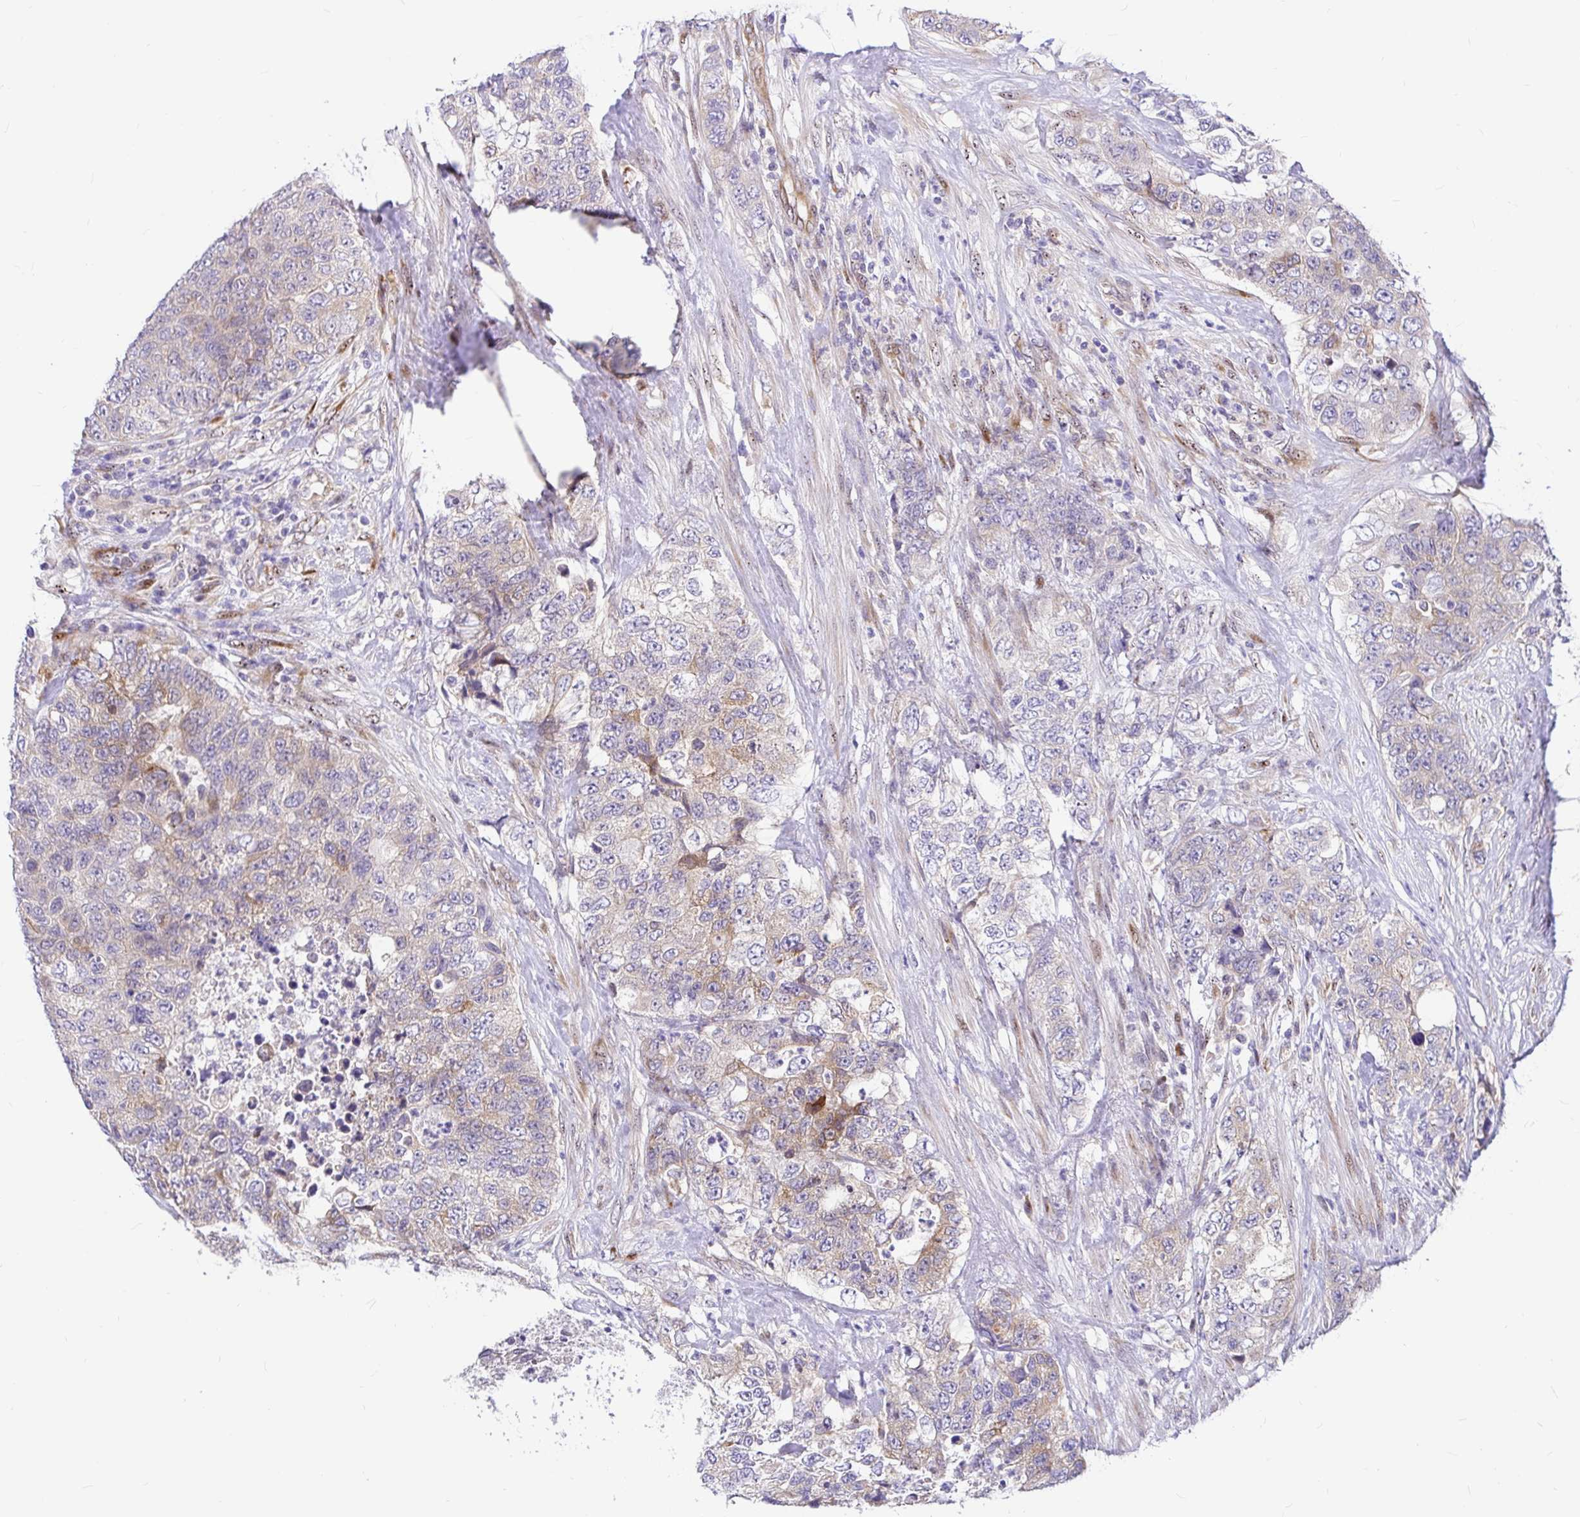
{"staining": {"intensity": "weak", "quantity": "<25%", "location": "cytoplasmic/membranous"}, "tissue": "urothelial cancer", "cell_type": "Tumor cells", "image_type": "cancer", "snomed": [{"axis": "morphology", "description": "Urothelial carcinoma, High grade"}, {"axis": "topography", "description": "Urinary bladder"}], "caption": "Tumor cells are negative for brown protein staining in high-grade urothelial carcinoma.", "gene": "GABBR2", "patient": {"sex": "female", "age": 78}}